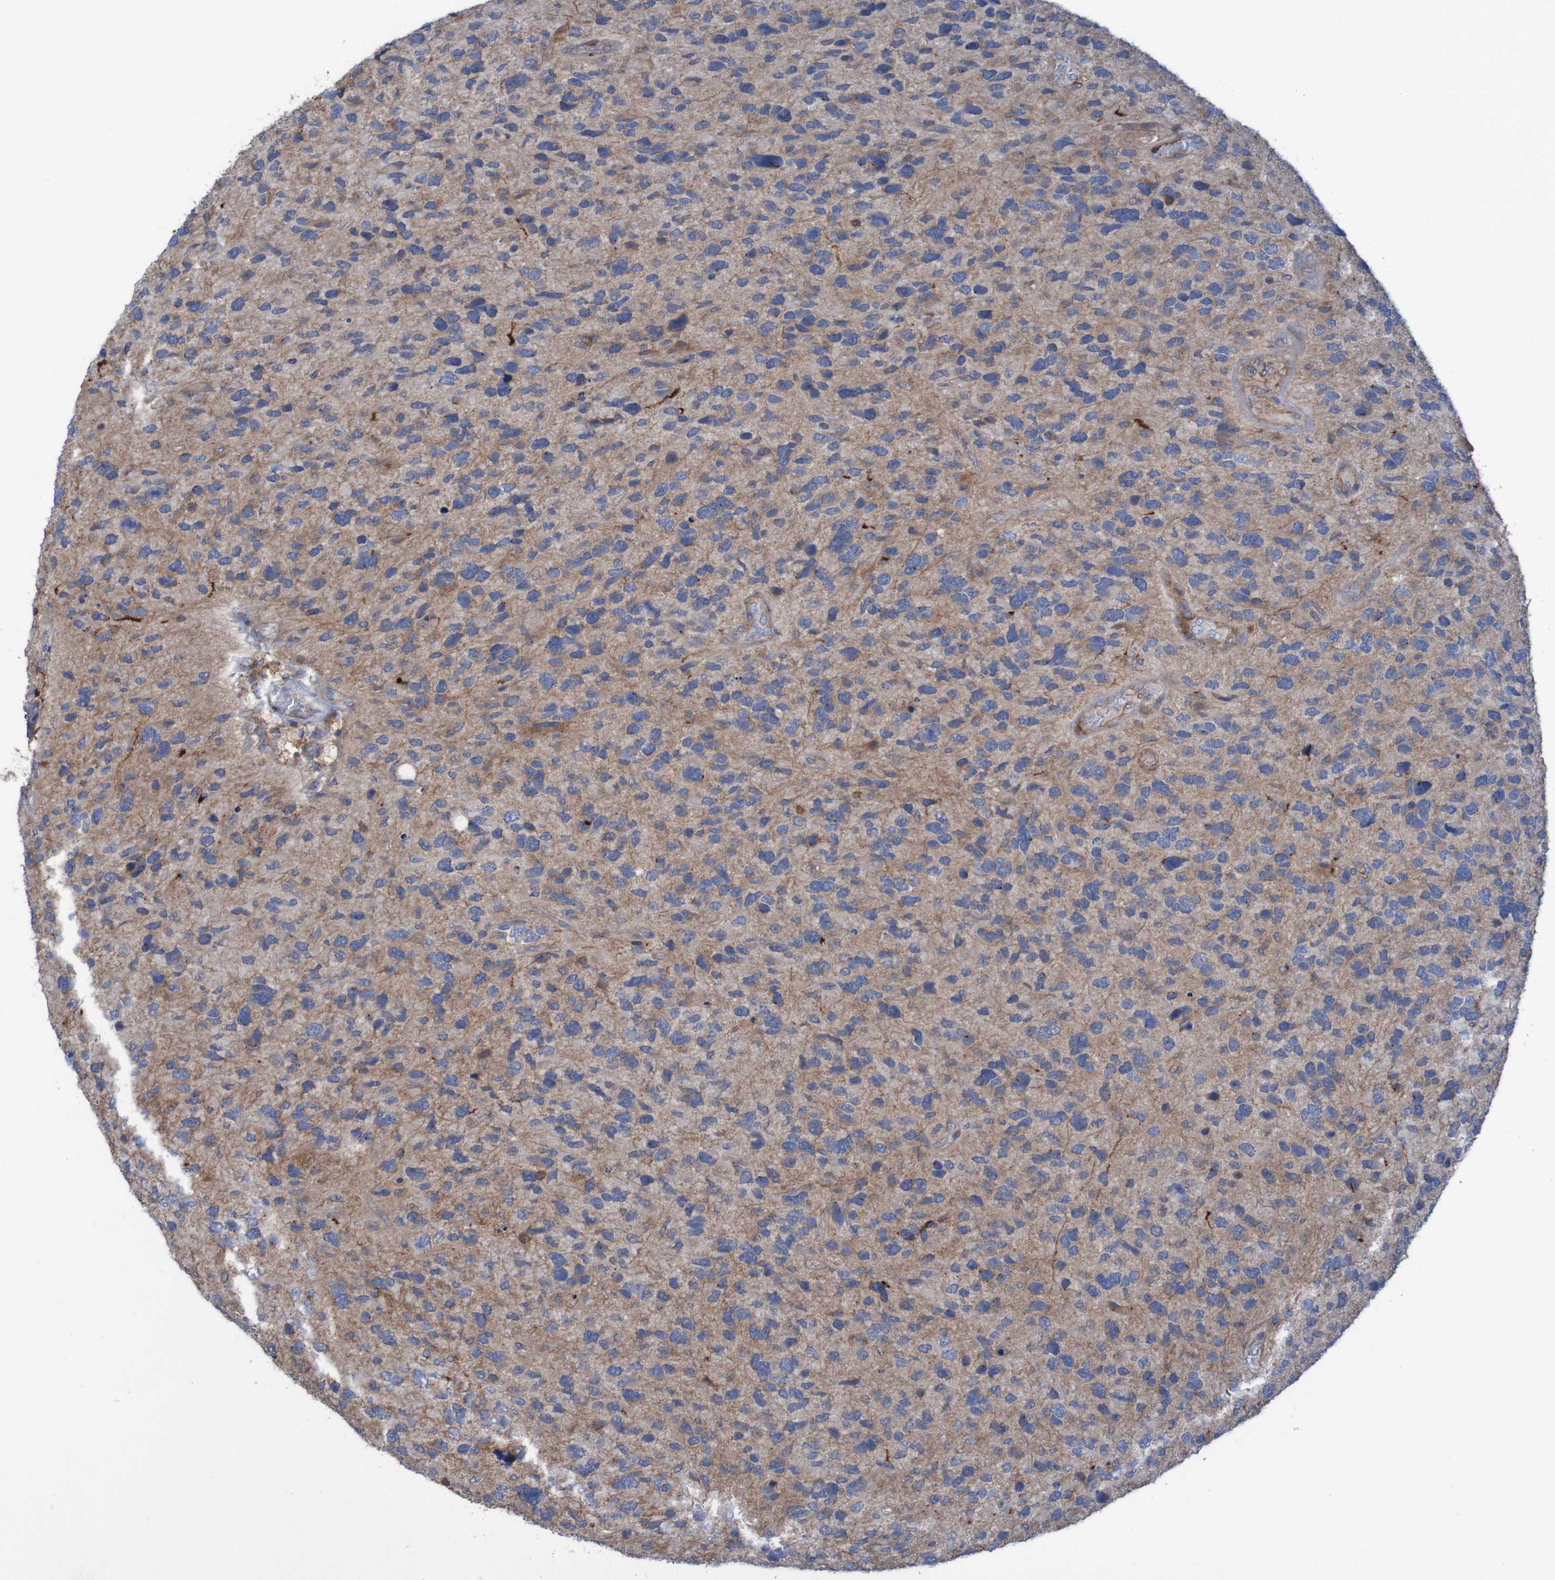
{"staining": {"intensity": "negative", "quantity": "none", "location": "none"}, "tissue": "glioma", "cell_type": "Tumor cells", "image_type": "cancer", "snomed": [{"axis": "morphology", "description": "Glioma, malignant, High grade"}, {"axis": "topography", "description": "Brain"}], "caption": "Micrograph shows no significant protein expression in tumor cells of malignant glioma (high-grade).", "gene": "PDGFB", "patient": {"sex": "female", "age": 58}}